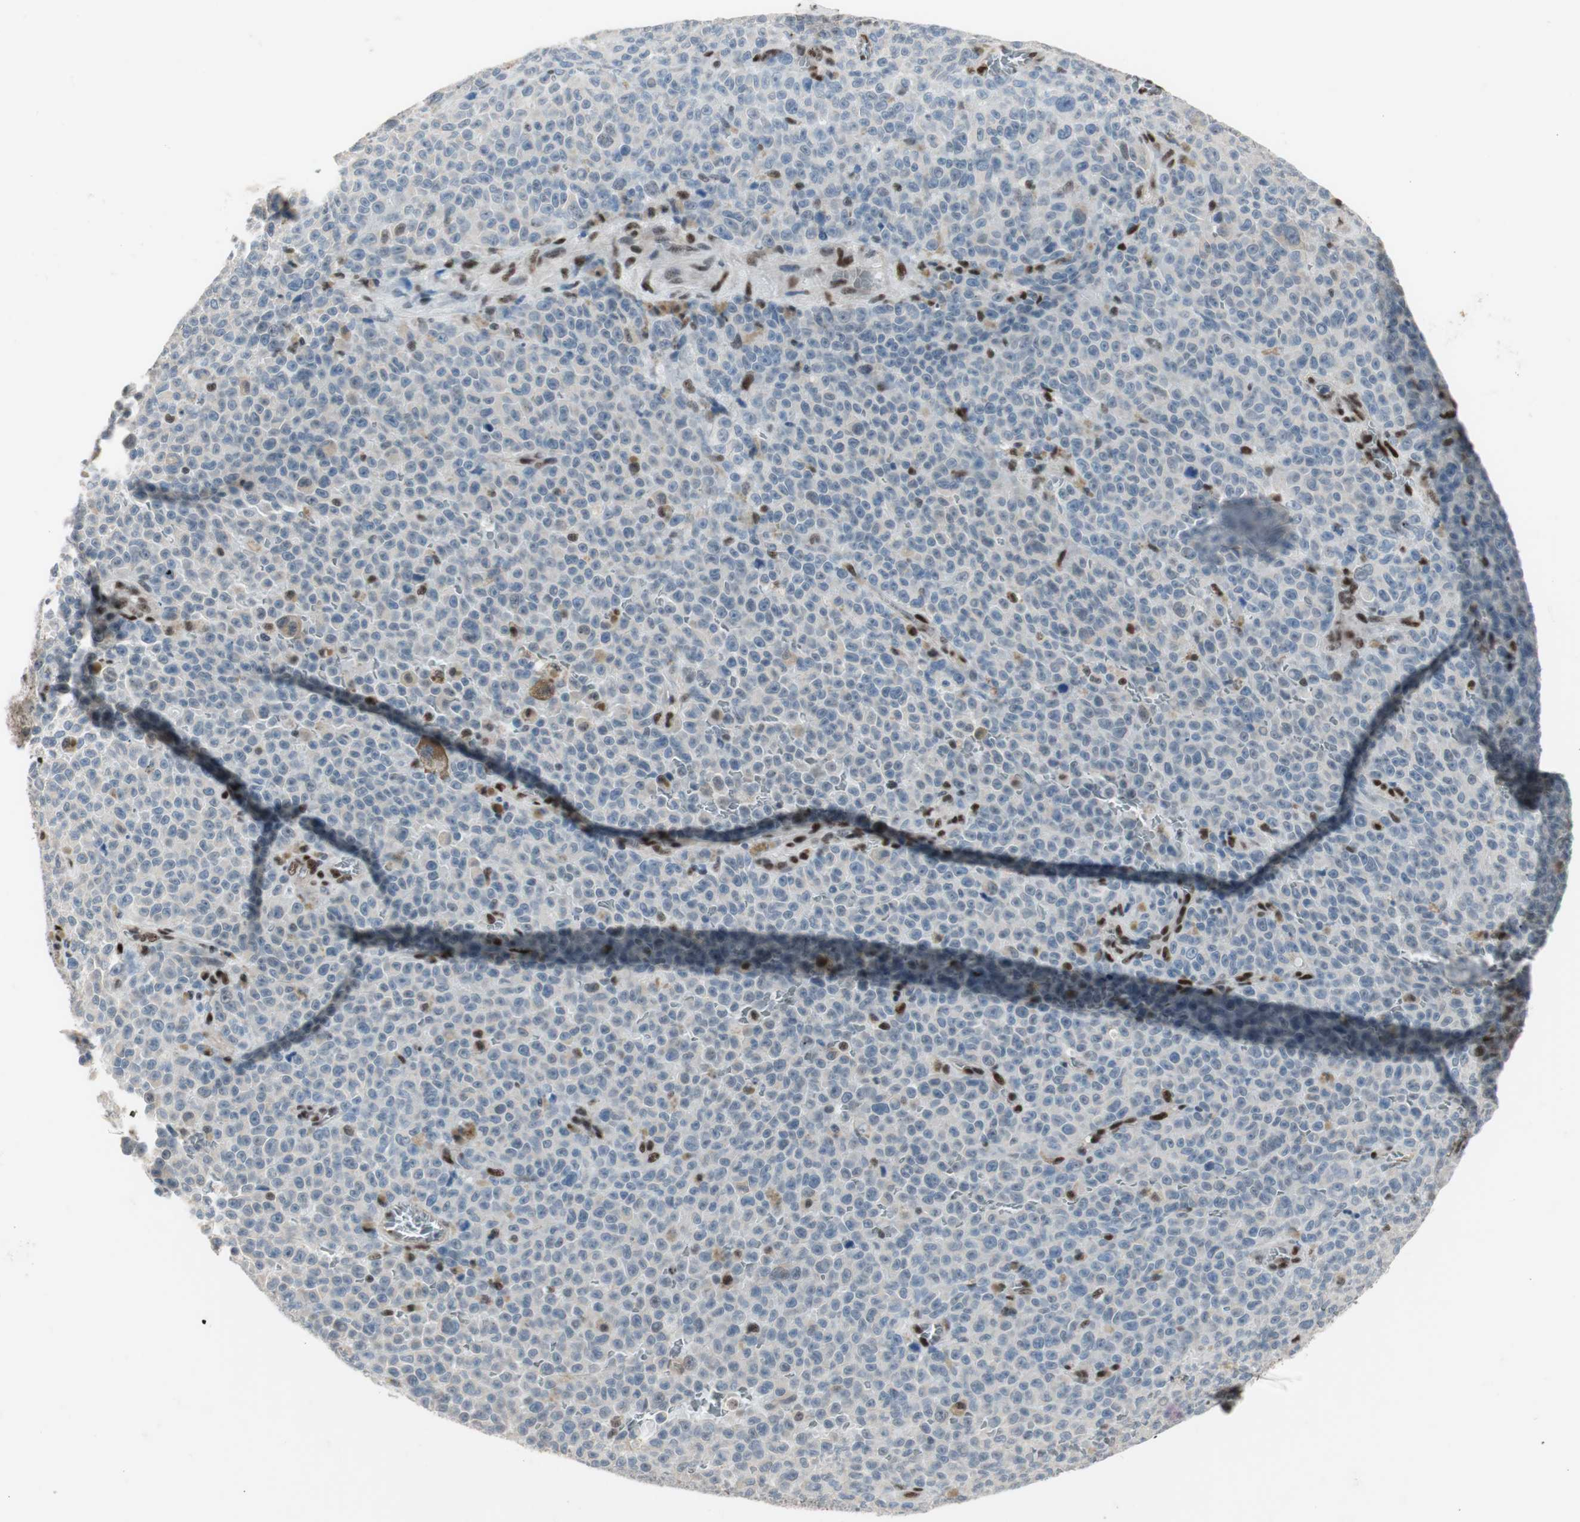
{"staining": {"intensity": "moderate", "quantity": "<25%", "location": "cytoplasmic/membranous,nuclear"}, "tissue": "melanoma", "cell_type": "Tumor cells", "image_type": "cancer", "snomed": [{"axis": "morphology", "description": "Malignant melanoma, NOS"}, {"axis": "topography", "description": "Skin"}], "caption": "A high-resolution histopathology image shows immunohistochemistry staining of malignant melanoma, which exhibits moderate cytoplasmic/membranous and nuclear staining in about <25% of tumor cells. Nuclei are stained in blue.", "gene": "PML", "patient": {"sex": "female", "age": 82}}